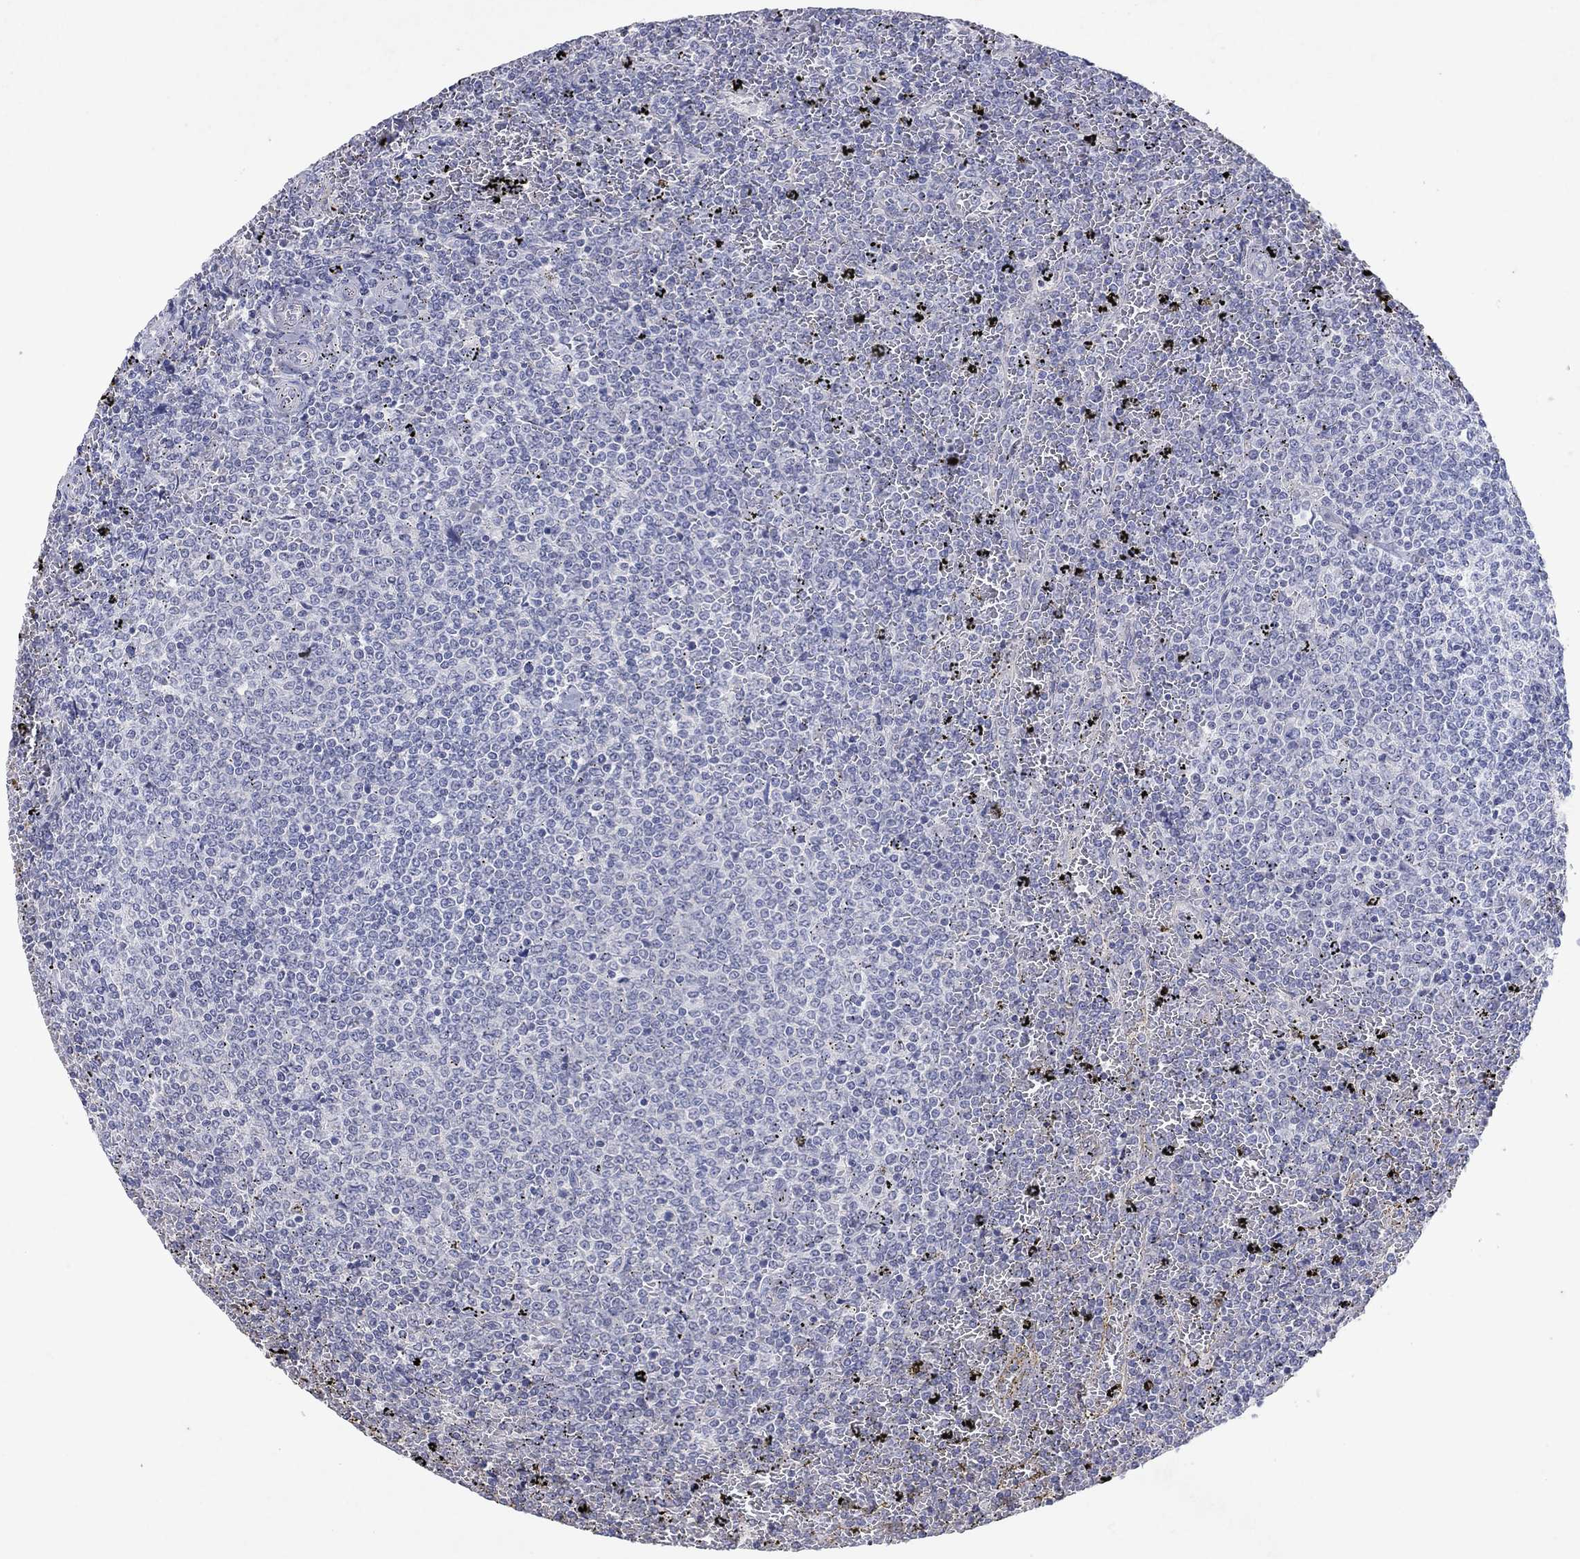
{"staining": {"intensity": "negative", "quantity": "none", "location": "none"}, "tissue": "lymphoma", "cell_type": "Tumor cells", "image_type": "cancer", "snomed": [{"axis": "morphology", "description": "Malignant lymphoma, non-Hodgkin's type, Low grade"}, {"axis": "topography", "description": "Spleen"}], "caption": "High power microscopy histopathology image of an immunohistochemistry image of low-grade malignant lymphoma, non-Hodgkin's type, revealing no significant positivity in tumor cells. The staining was performed using DAB to visualize the protein expression in brown, while the nuclei were stained in blue with hematoxylin (Magnification: 20x).", "gene": "KRT40", "patient": {"sex": "female", "age": 77}}